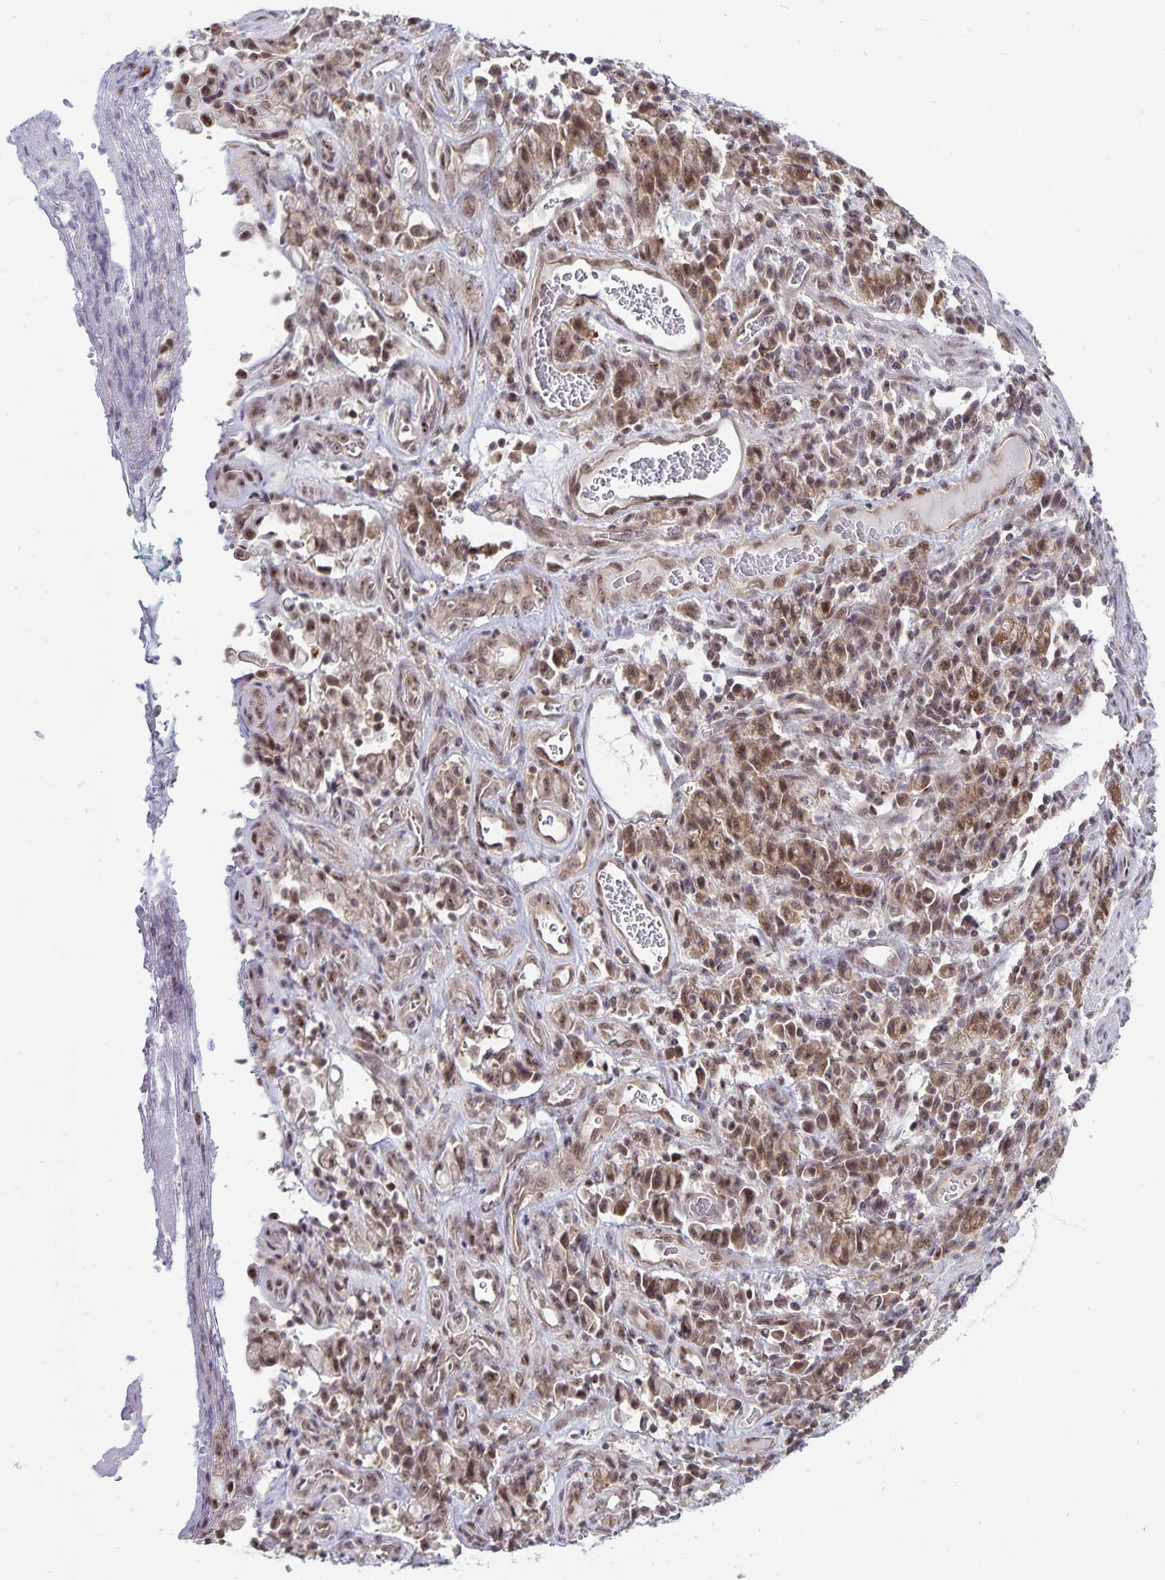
{"staining": {"intensity": "moderate", "quantity": ">75%", "location": "cytoplasmic/membranous,nuclear"}, "tissue": "stomach cancer", "cell_type": "Tumor cells", "image_type": "cancer", "snomed": [{"axis": "morphology", "description": "Adenocarcinoma, NOS"}, {"axis": "topography", "description": "Stomach"}], "caption": "A photomicrograph showing moderate cytoplasmic/membranous and nuclear expression in about >75% of tumor cells in stomach cancer, as visualized by brown immunohistochemical staining.", "gene": "EXOC6B", "patient": {"sex": "male", "age": 77}}